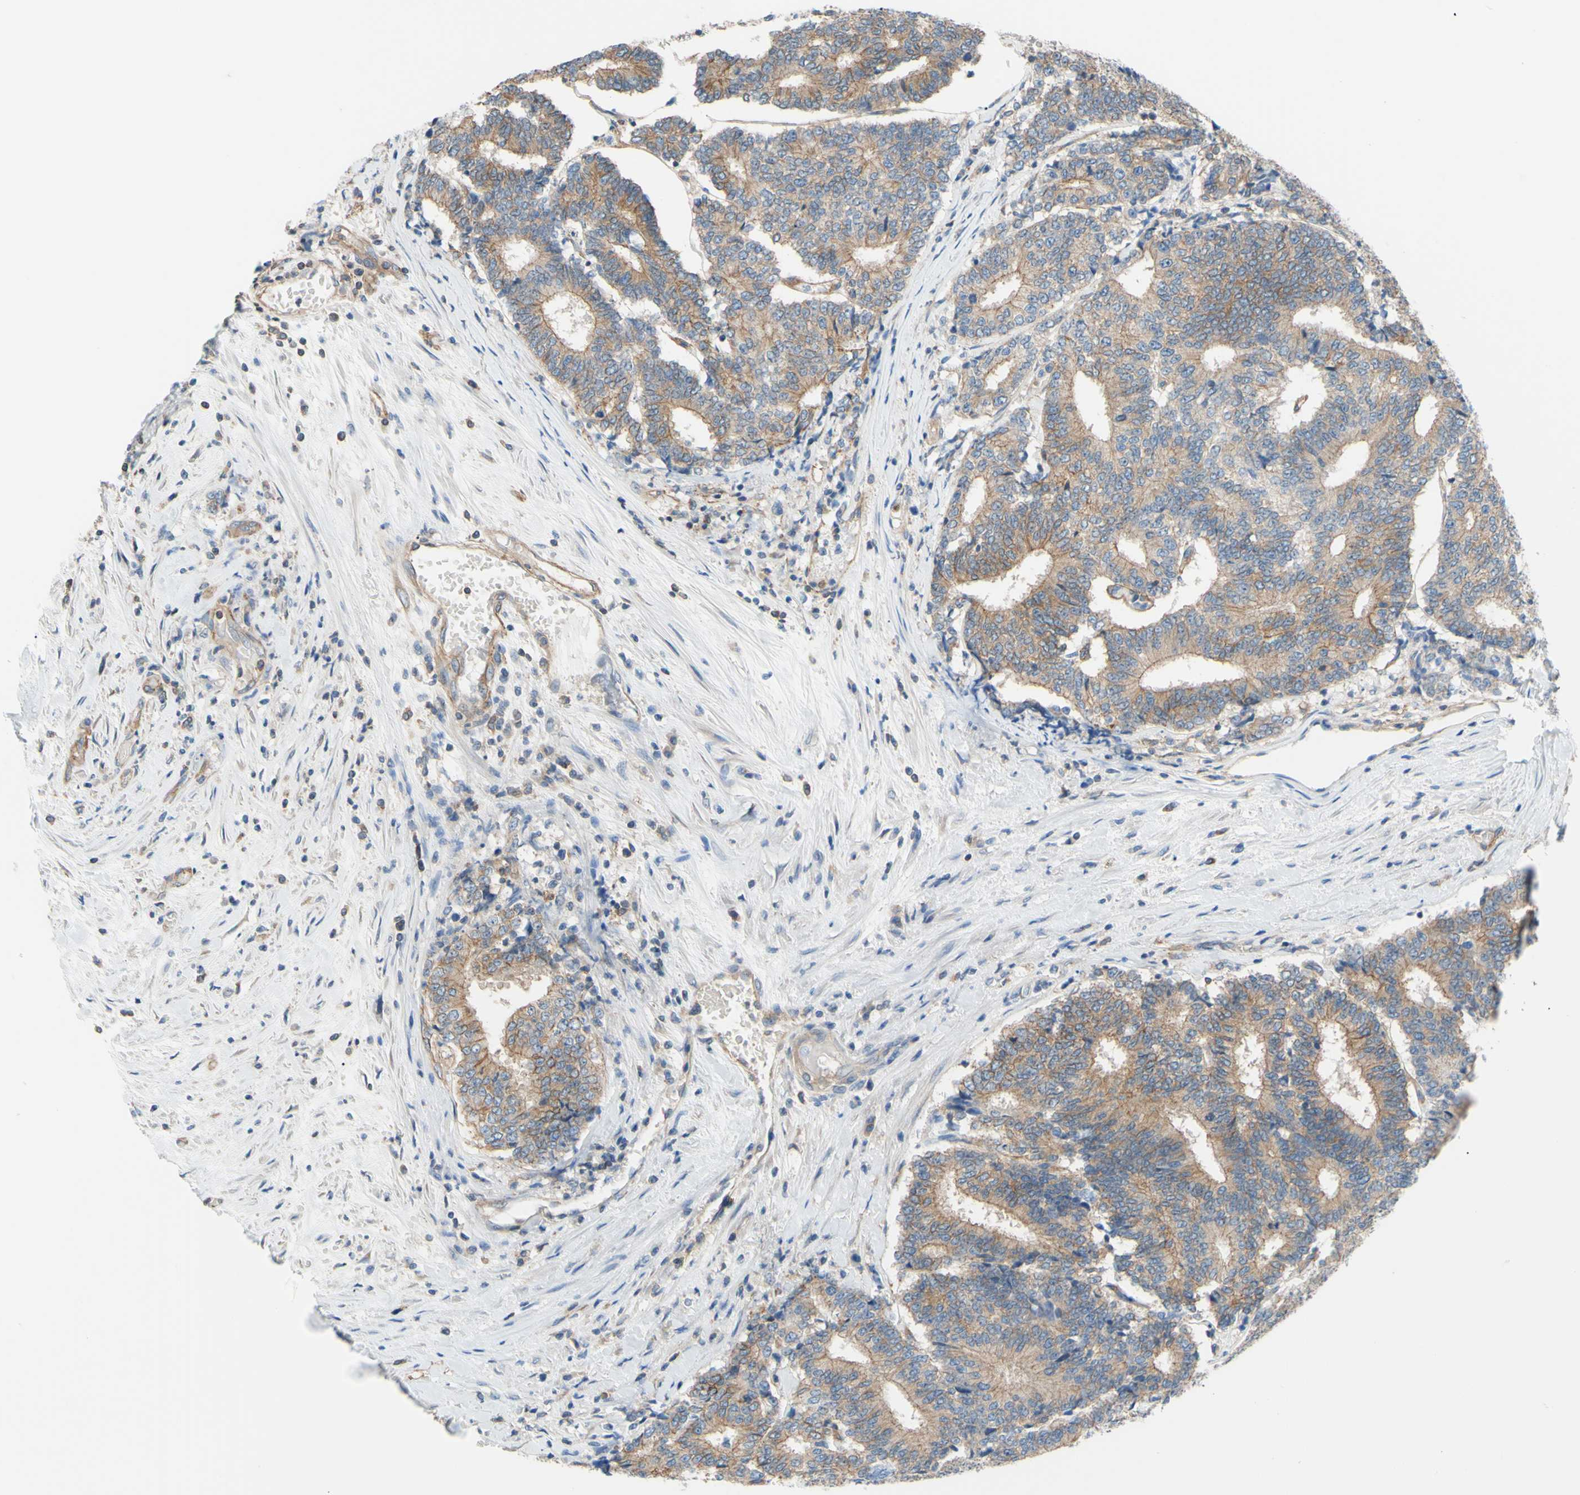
{"staining": {"intensity": "weak", "quantity": ">75%", "location": "cytoplasmic/membranous"}, "tissue": "prostate cancer", "cell_type": "Tumor cells", "image_type": "cancer", "snomed": [{"axis": "morphology", "description": "Normal tissue, NOS"}, {"axis": "morphology", "description": "Adenocarcinoma, High grade"}, {"axis": "topography", "description": "Prostate"}, {"axis": "topography", "description": "Seminal veicle"}], "caption": "Protein staining reveals weak cytoplasmic/membranous positivity in approximately >75% of tumor cells in prostate adenocarcinoma (high-grade).", "gene": "ADD1", "patient": {"sex": "male", "age": 55}}